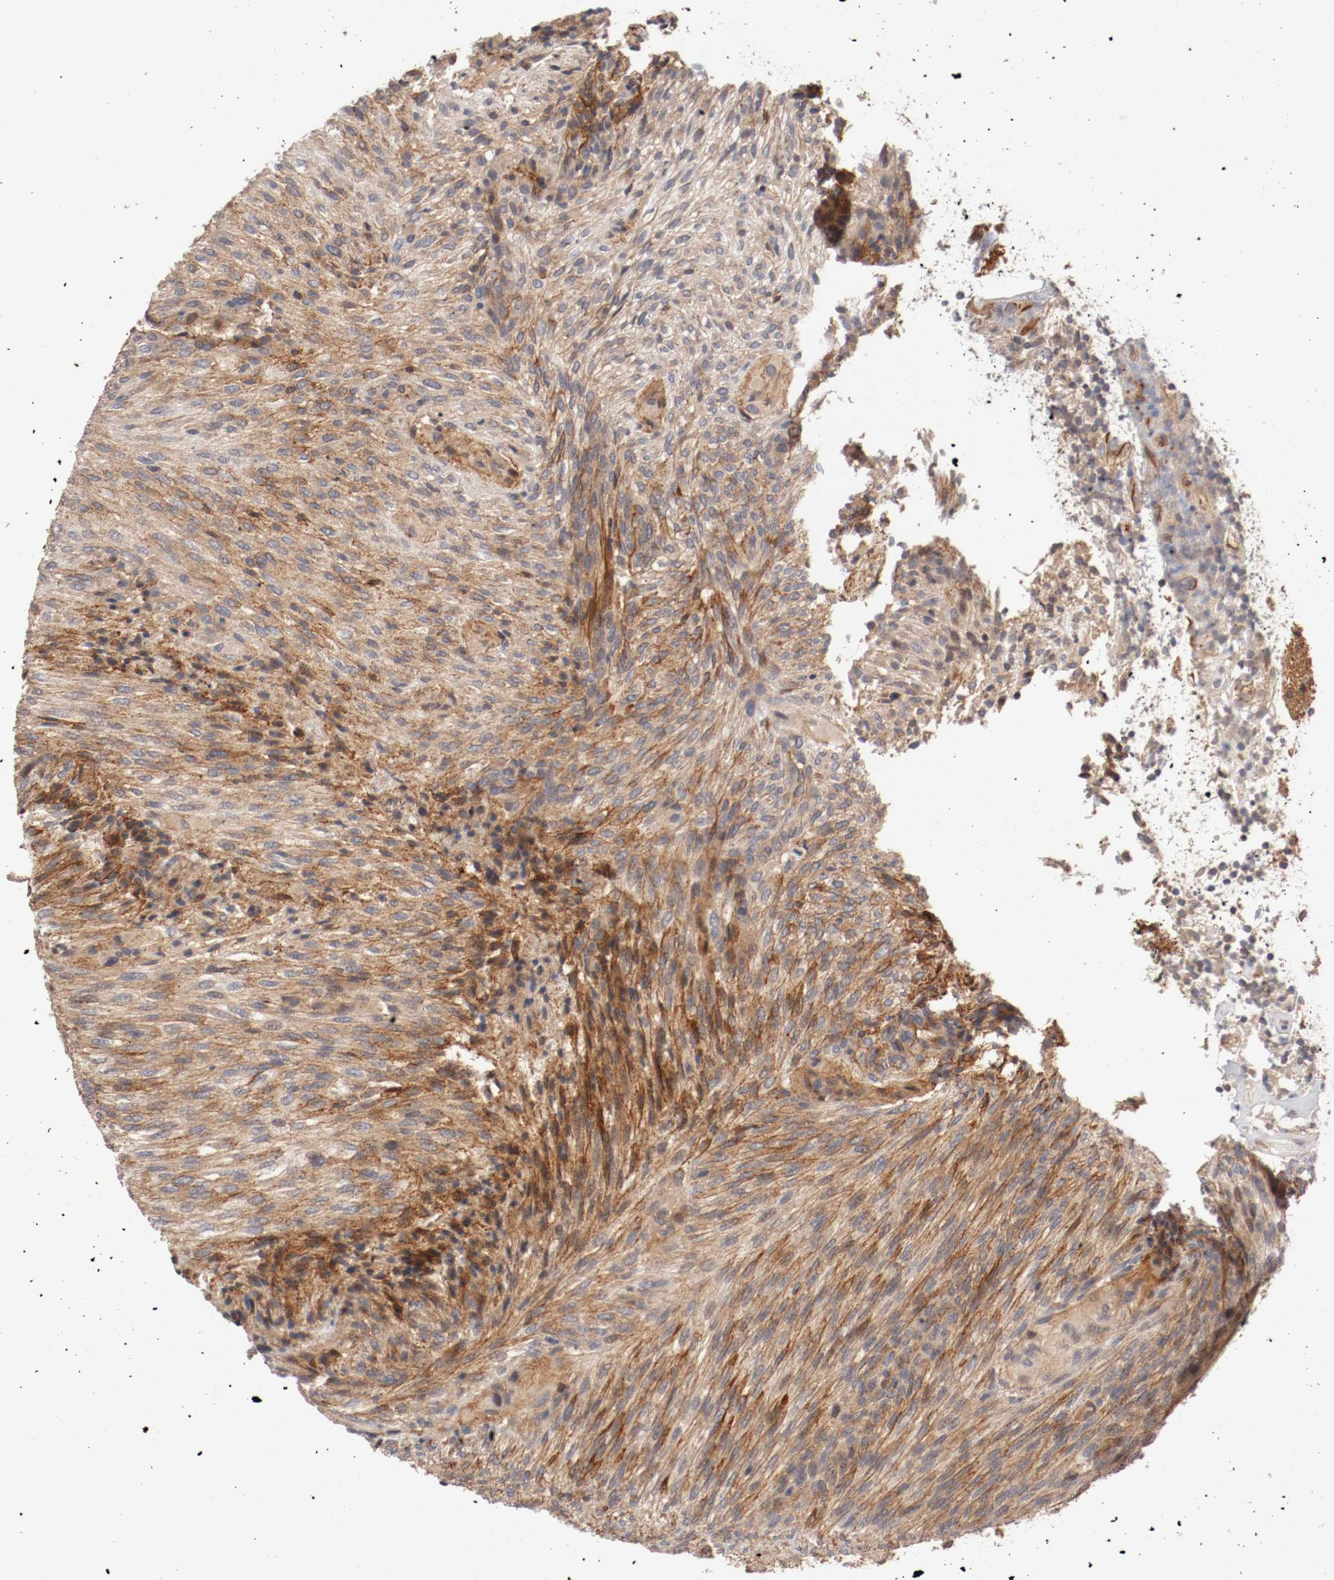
{"staining": {"intensity": "moderate", "quantity": ">75%", "location": "cytoplasmic/membranous"}, "tissue": "glioma", "cell_type": "Tumor cells", "image_type": "cancer", "snomed": [{"axis": "morphology", "description": "Glioma, malignant, High grade"}, {"axis": "topography", "description": "Cerebral cortex"}], "caption": "Tumor cells demonstrate medium levels of moderate cytoplasmic/membranous expression in about >75% of cells in glioma.", "gene": "TYK2", "patient": {"sex": "female", "age": 55}}